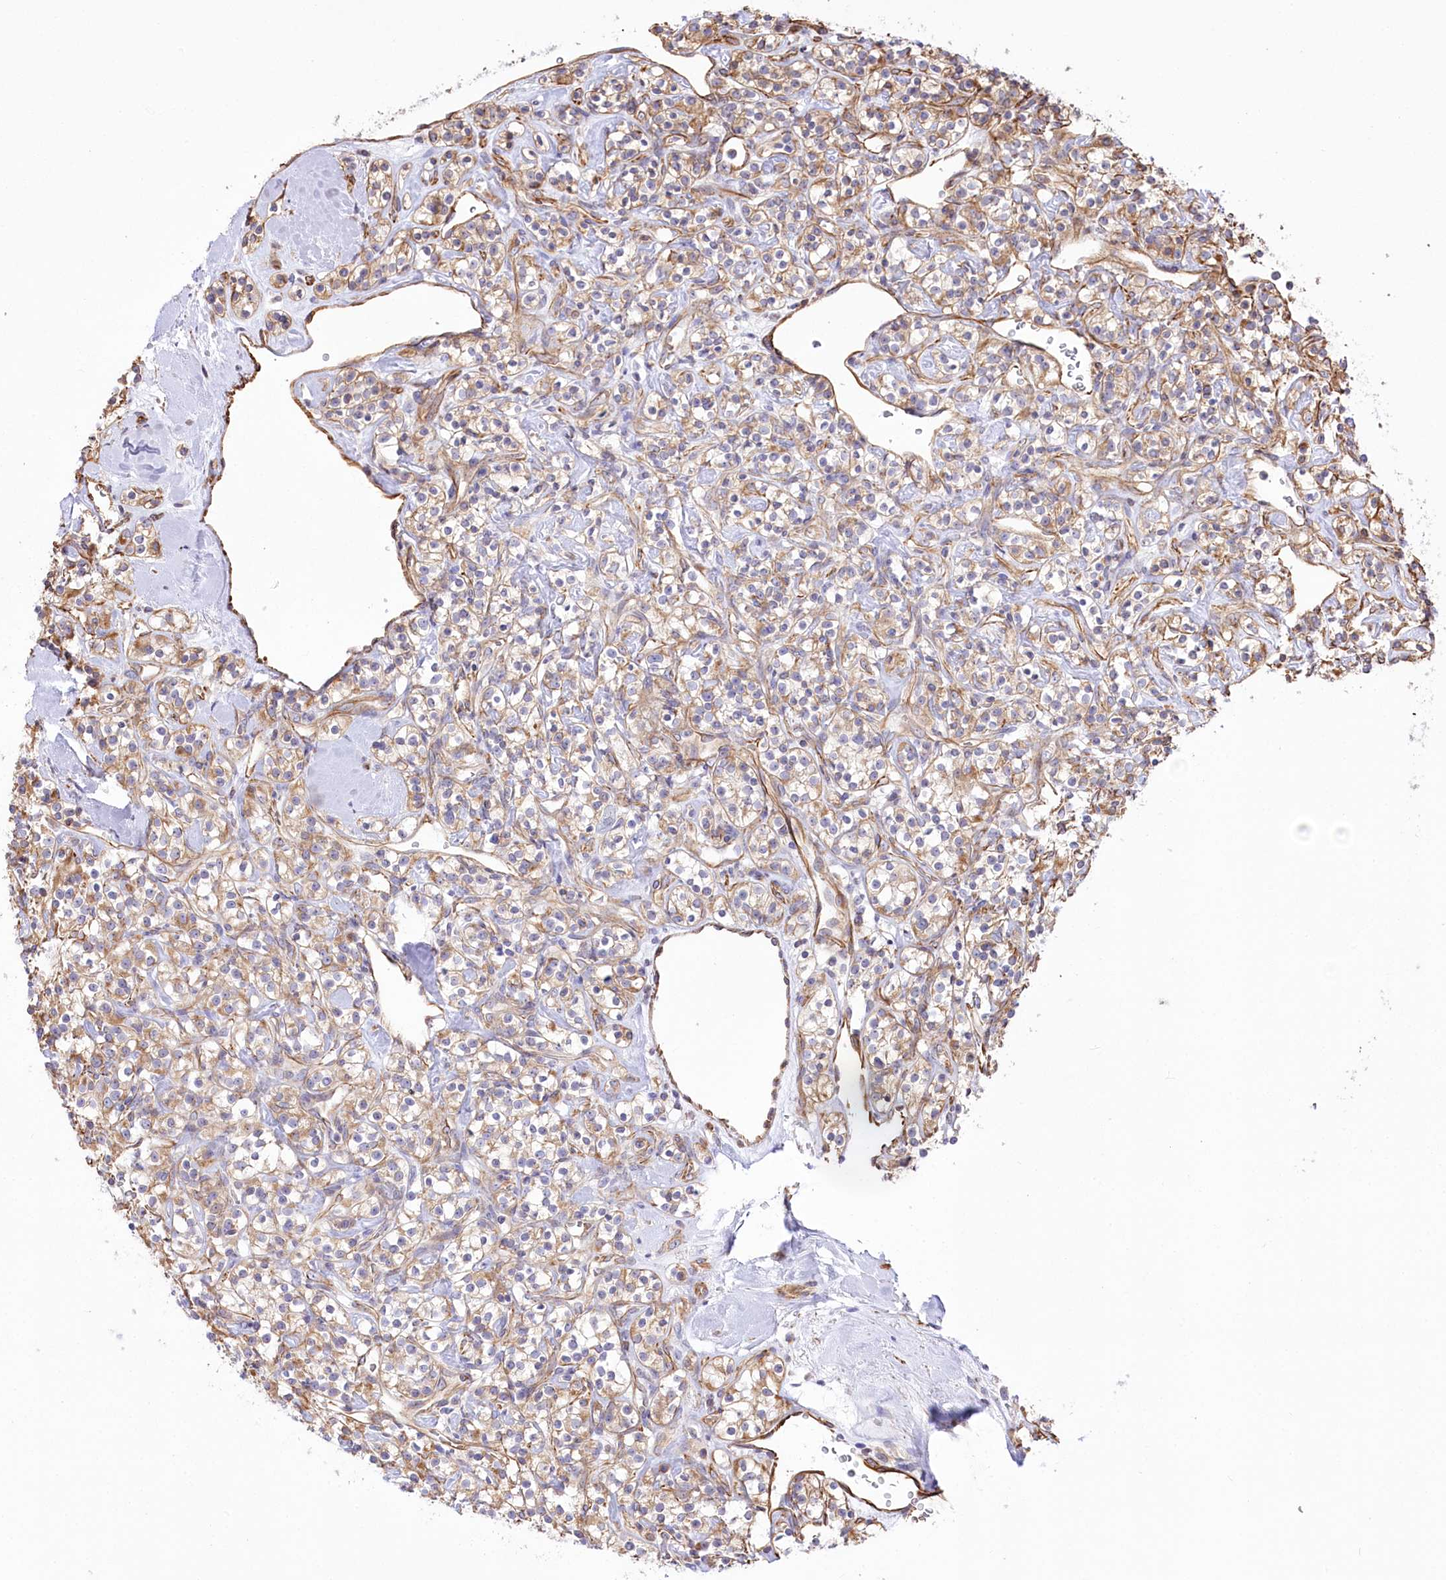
{"staining": {"intensity": "moderate", "quantity": "25%-75%", "location": "cytoplasmic/membranous"}, "tissue": "renal cancer", "cell_type": "Tumor cells", "image_type": "cancer", "snomed": [{"axis": "morphology", "description": "Adenocarcinoma, NOS"}, {"axis": "topography", "description": "Kidney"}], "caption": "An IHC photomicrograph of tumor tissue is shown. Protein staining in brown labels moderate cytoplasmic/membranous positivity in renal adenocarcinoma within tumor cells. Using DAB (brown) and hematoxylin (blue) stains, captured at high magnification using brightfield microscopy.", "gene": "TTC1", "patient": {"sex": "male", "age": 77}}